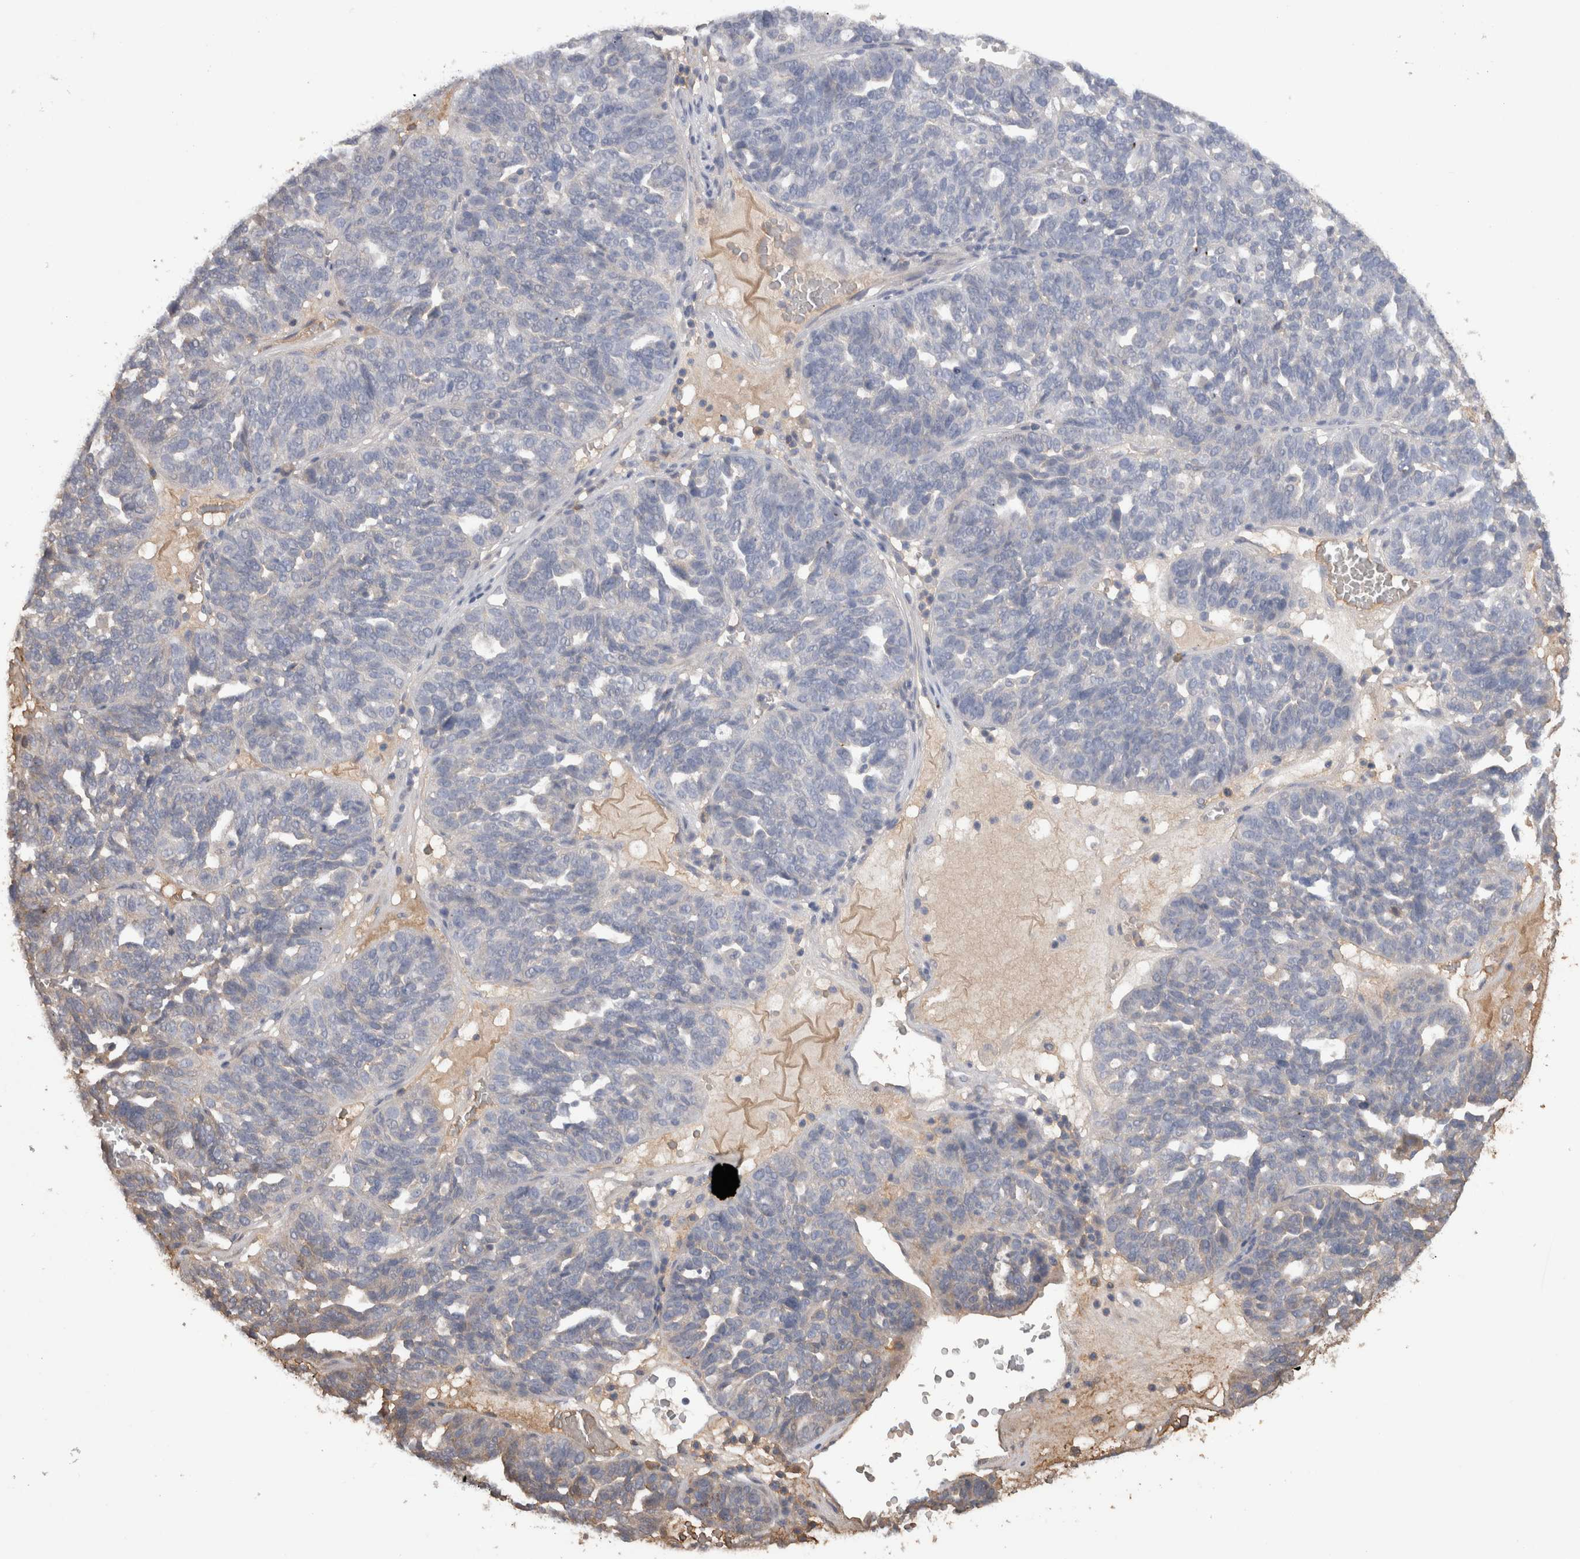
{"staining": {"intensity": "negative", "quantity": "none", "location": "none"}, "tissue": "ovarian cancer", "cell_type": "Tumor cells", "image_type": "cancer", "snomed": [{"axis": "morphology", "description": "Cystadenocarcinoma, serous, NOS"}, {"axis": "topography", "description": "Ovary"}], "caption": "DAB (3,3'-diaminobenzidine) immunohistochemical staining of serous cystadenocarcinoma (ovarian) demonstrates no significant staining in tumor cells.", "gene": "PPP3CC", "patient": {"sex": "female", "age": 59}}